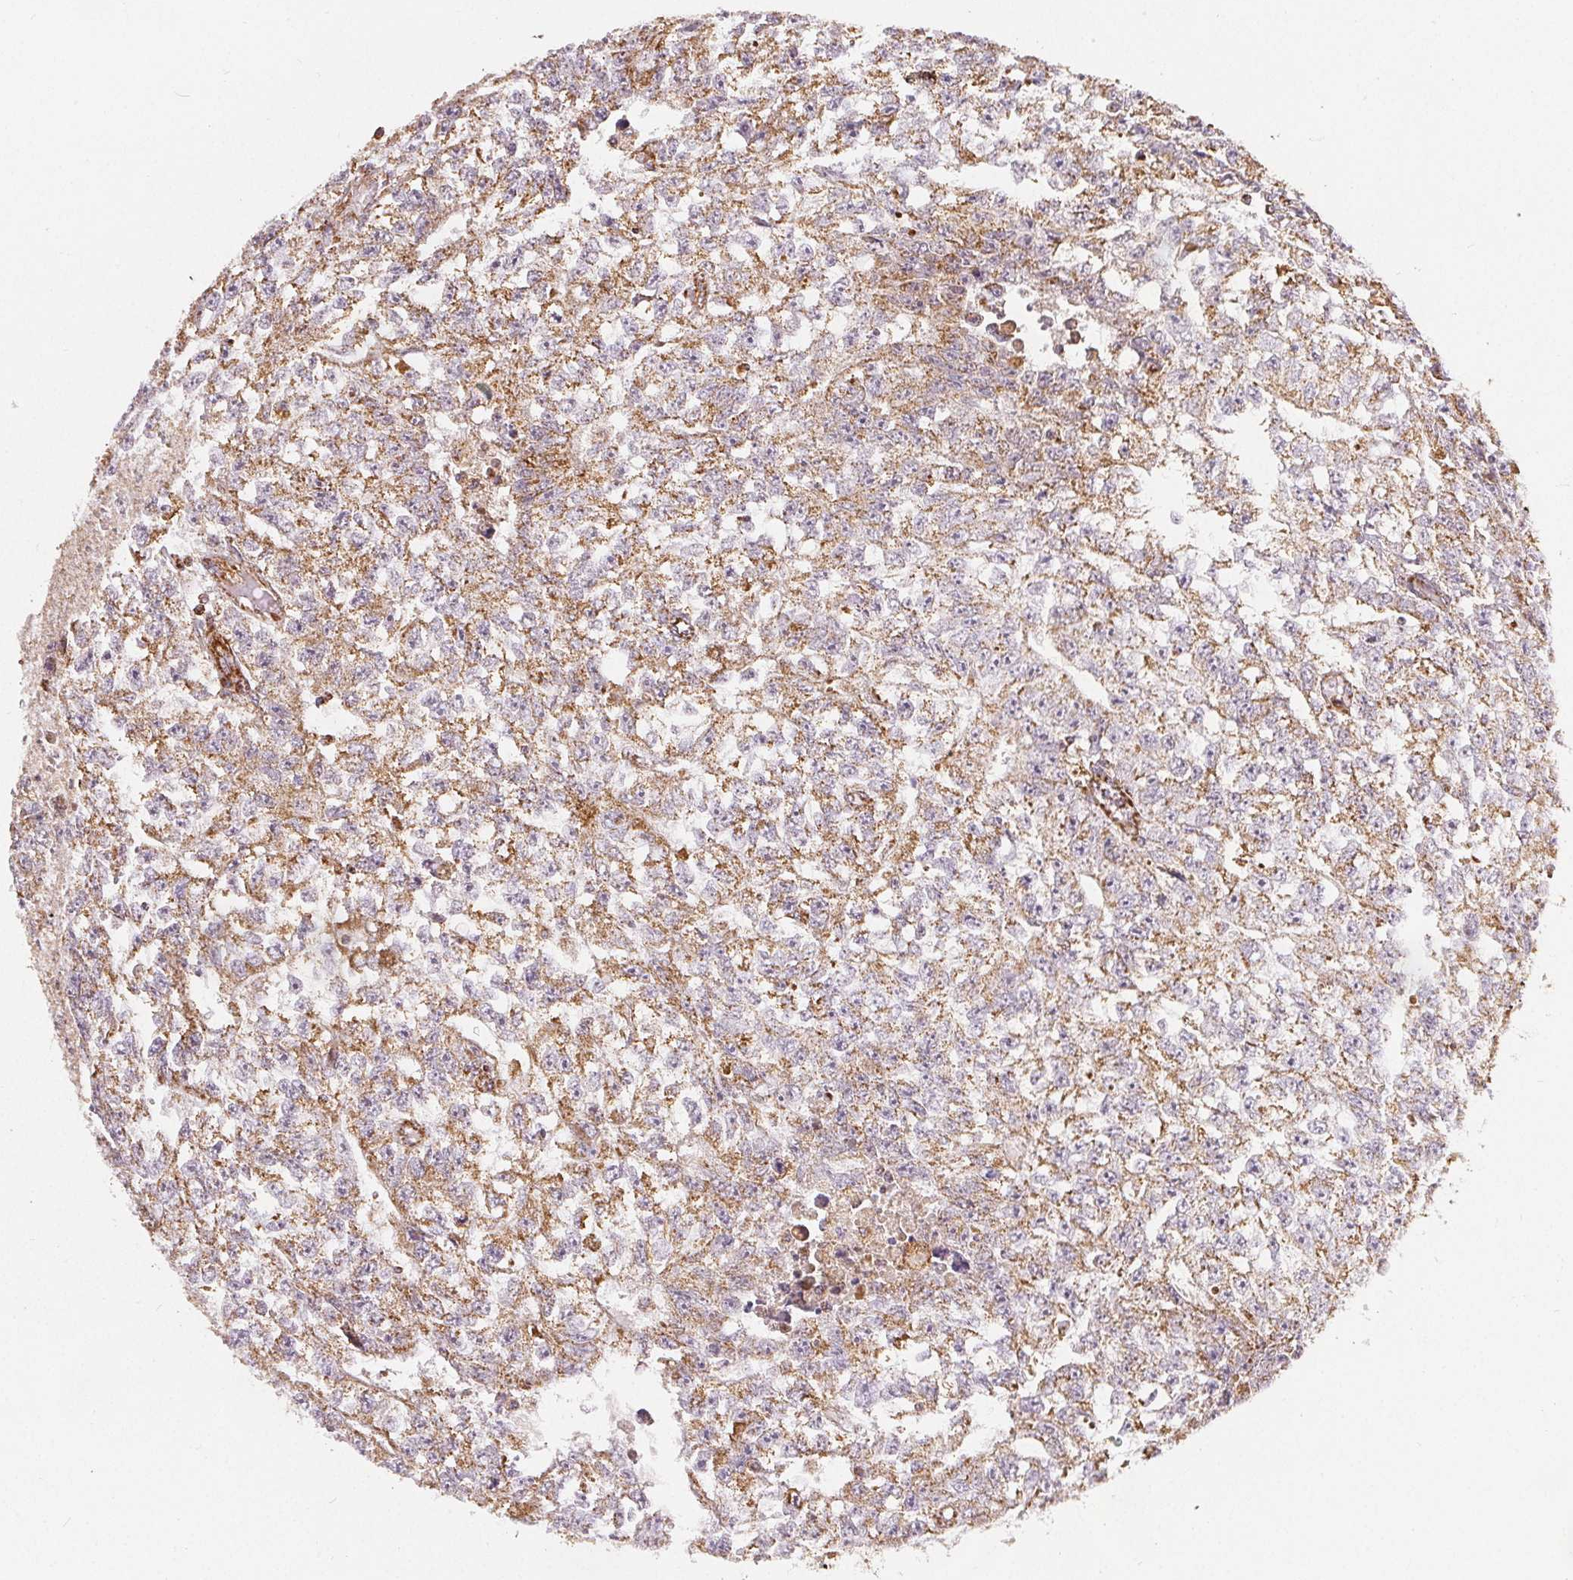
{"staining": {"intensity": "moderate", "quantity": ">75%", "location": "cytoplasmic/membranous"}, "tissue": "testis cancer", "cell_type": "Tumor cells", "image_type": "cancer", "snomed": [{"axis": "morphology", "description": "Carcinoma, Embryonal, NOS"}, {"axis": "morphology", "description": "Teratoma, malignant, NOS"}, {"axis": "topography", "description": "Testis"}], "caption": "Immunohistochemical staining of human testis embryonal carcinoma reveals medium levels of moderate cytoplasmic/membranous staining in about >75% of tumor cells.", "gene": "SDHB", "patient": {"sex": "male", "age": 24}}